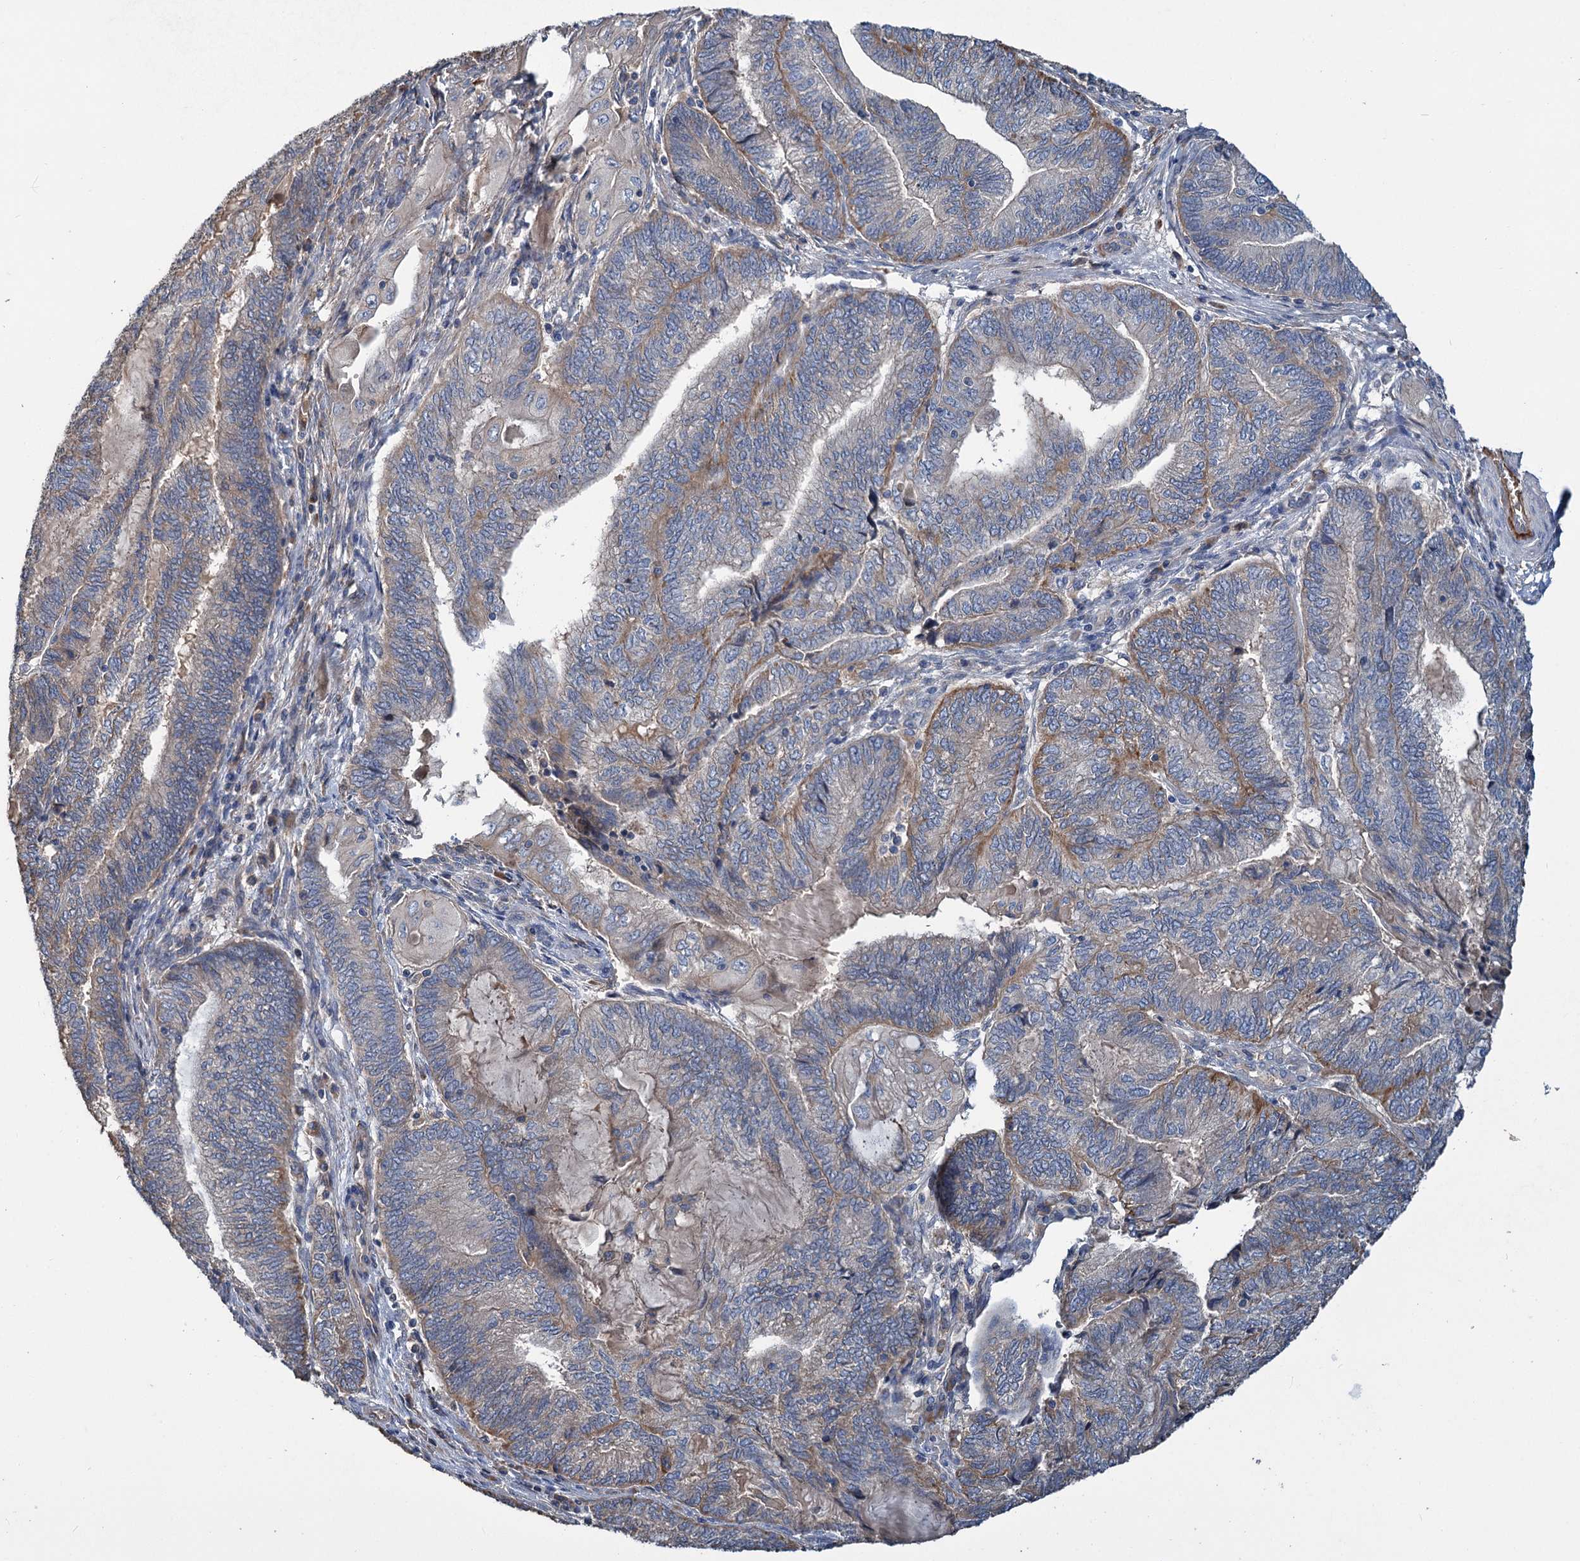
{"staining": {"intensity": "negative", "quantity": "none", "location": "none"}, "tissue": "endometrial cancer", "cell_type": "Tumor cells", "image_type": "cancer", "snomed": [{"axis": "morphology", "description": "Adenocarcinoma, NOS"}, {"axis": "topography", "description": "Uterus"}, {"axis": "topography", "description": "Endometrium"}], "caption": "This is an immunohistochemistry (IHC) histopathology image of endometrial adenocarcinoma. There is no staining in tumor cells.", "gene": "URAD", "patient": {"sex": "female", "age": 70}}